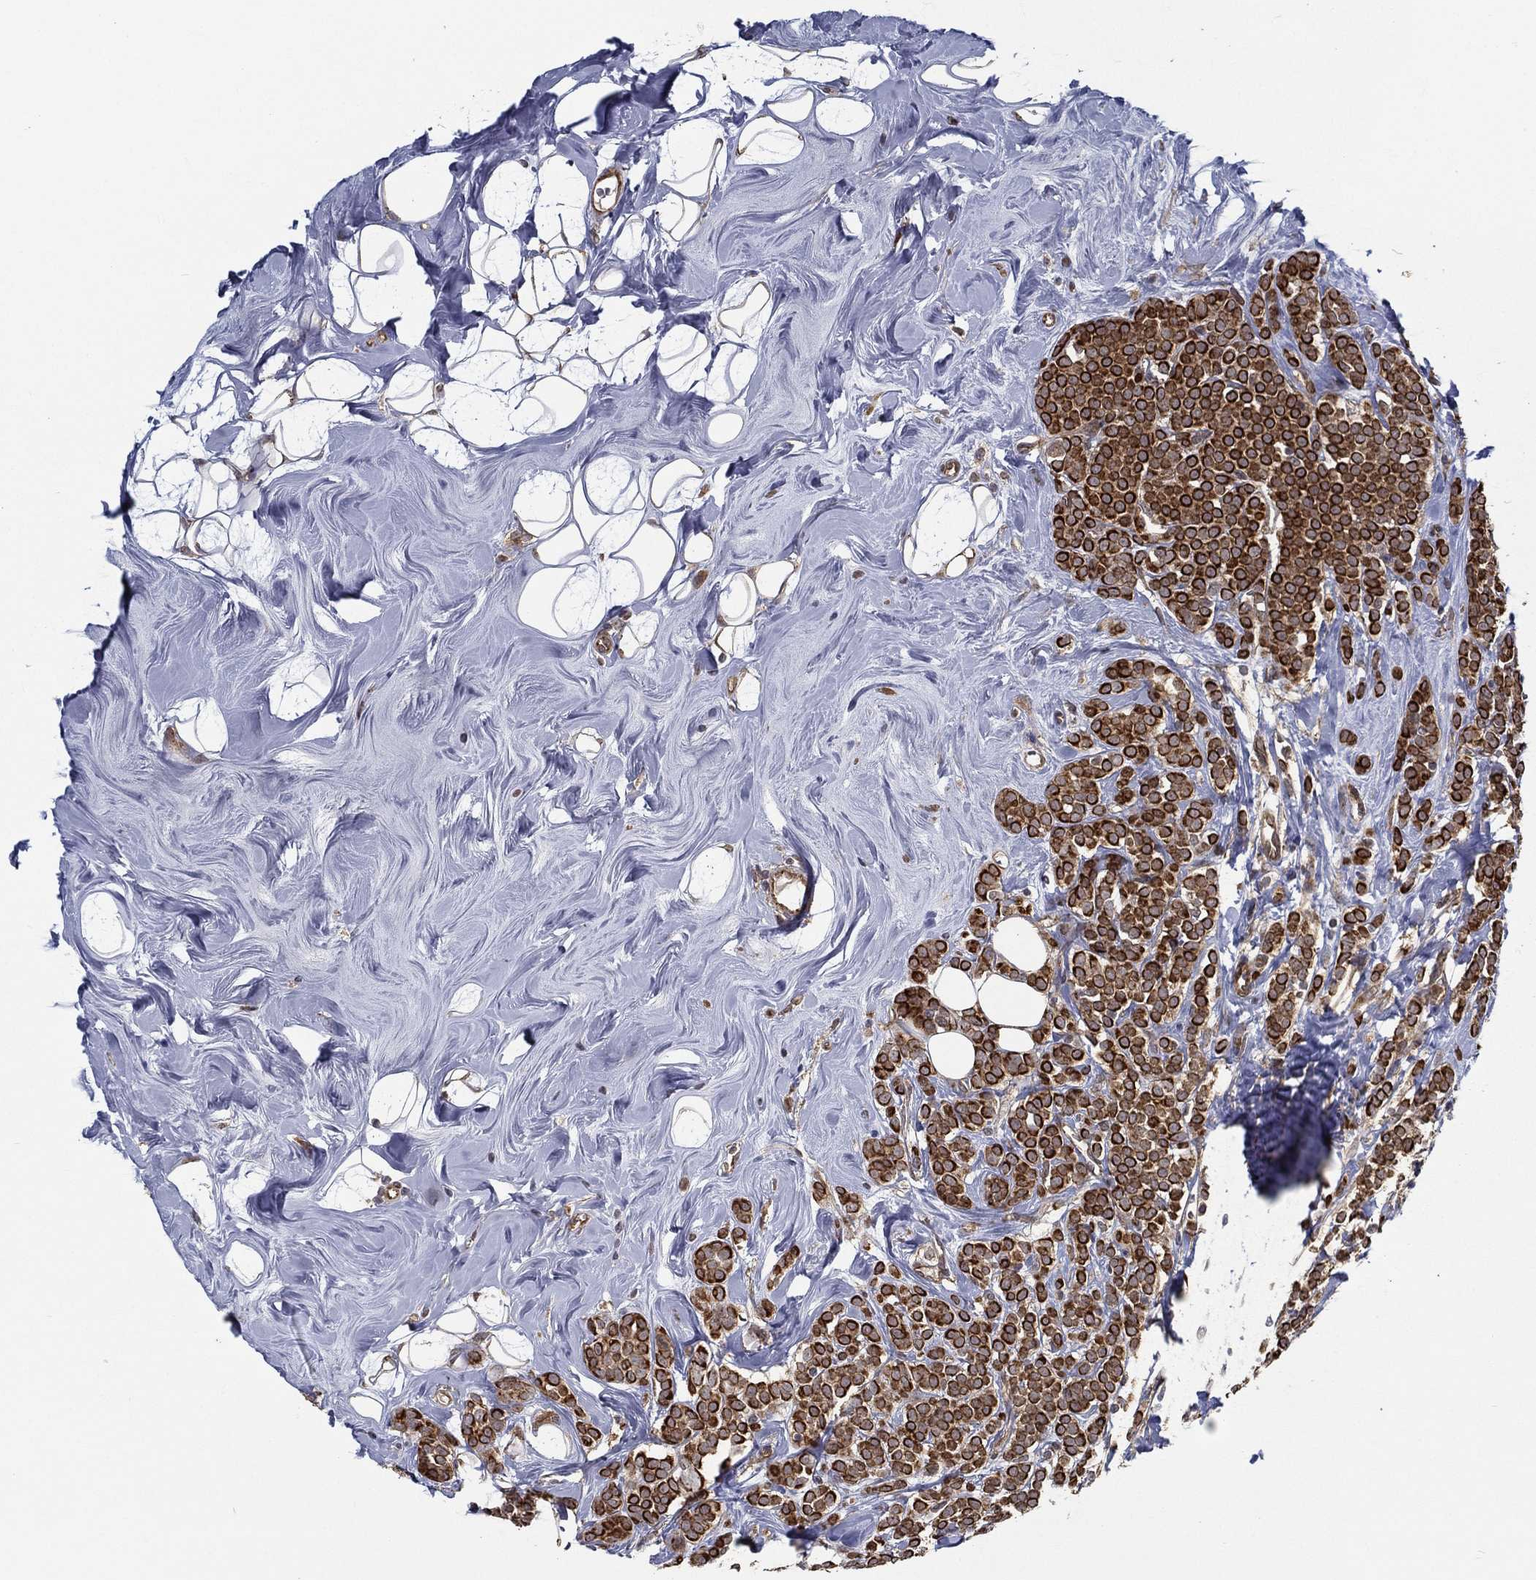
{"staining": {"intensity": "strong", "quantity": ">75%", "location": "cytoplasmic/membranous"}, "tissue": "breast cancer", "cell_type": "Tumor cells", "image_type": "cancer", "snomed": [{"axis": "morphology", "description": "Lobular carcinoma"}, {"axis": "topography", "description": "Breast"}], "caption": "High-magnification brightfield microscopy of breast lobular carcinoma stained with DAB (brown) and counterstained with hematoxylin (blue). tumor cells exhibit strong cytoplasmic/membranous positivity is appreciated in approximately>75% of cells.", "gene": "UACA", "patient": {"sex": "female", "age": 49}}